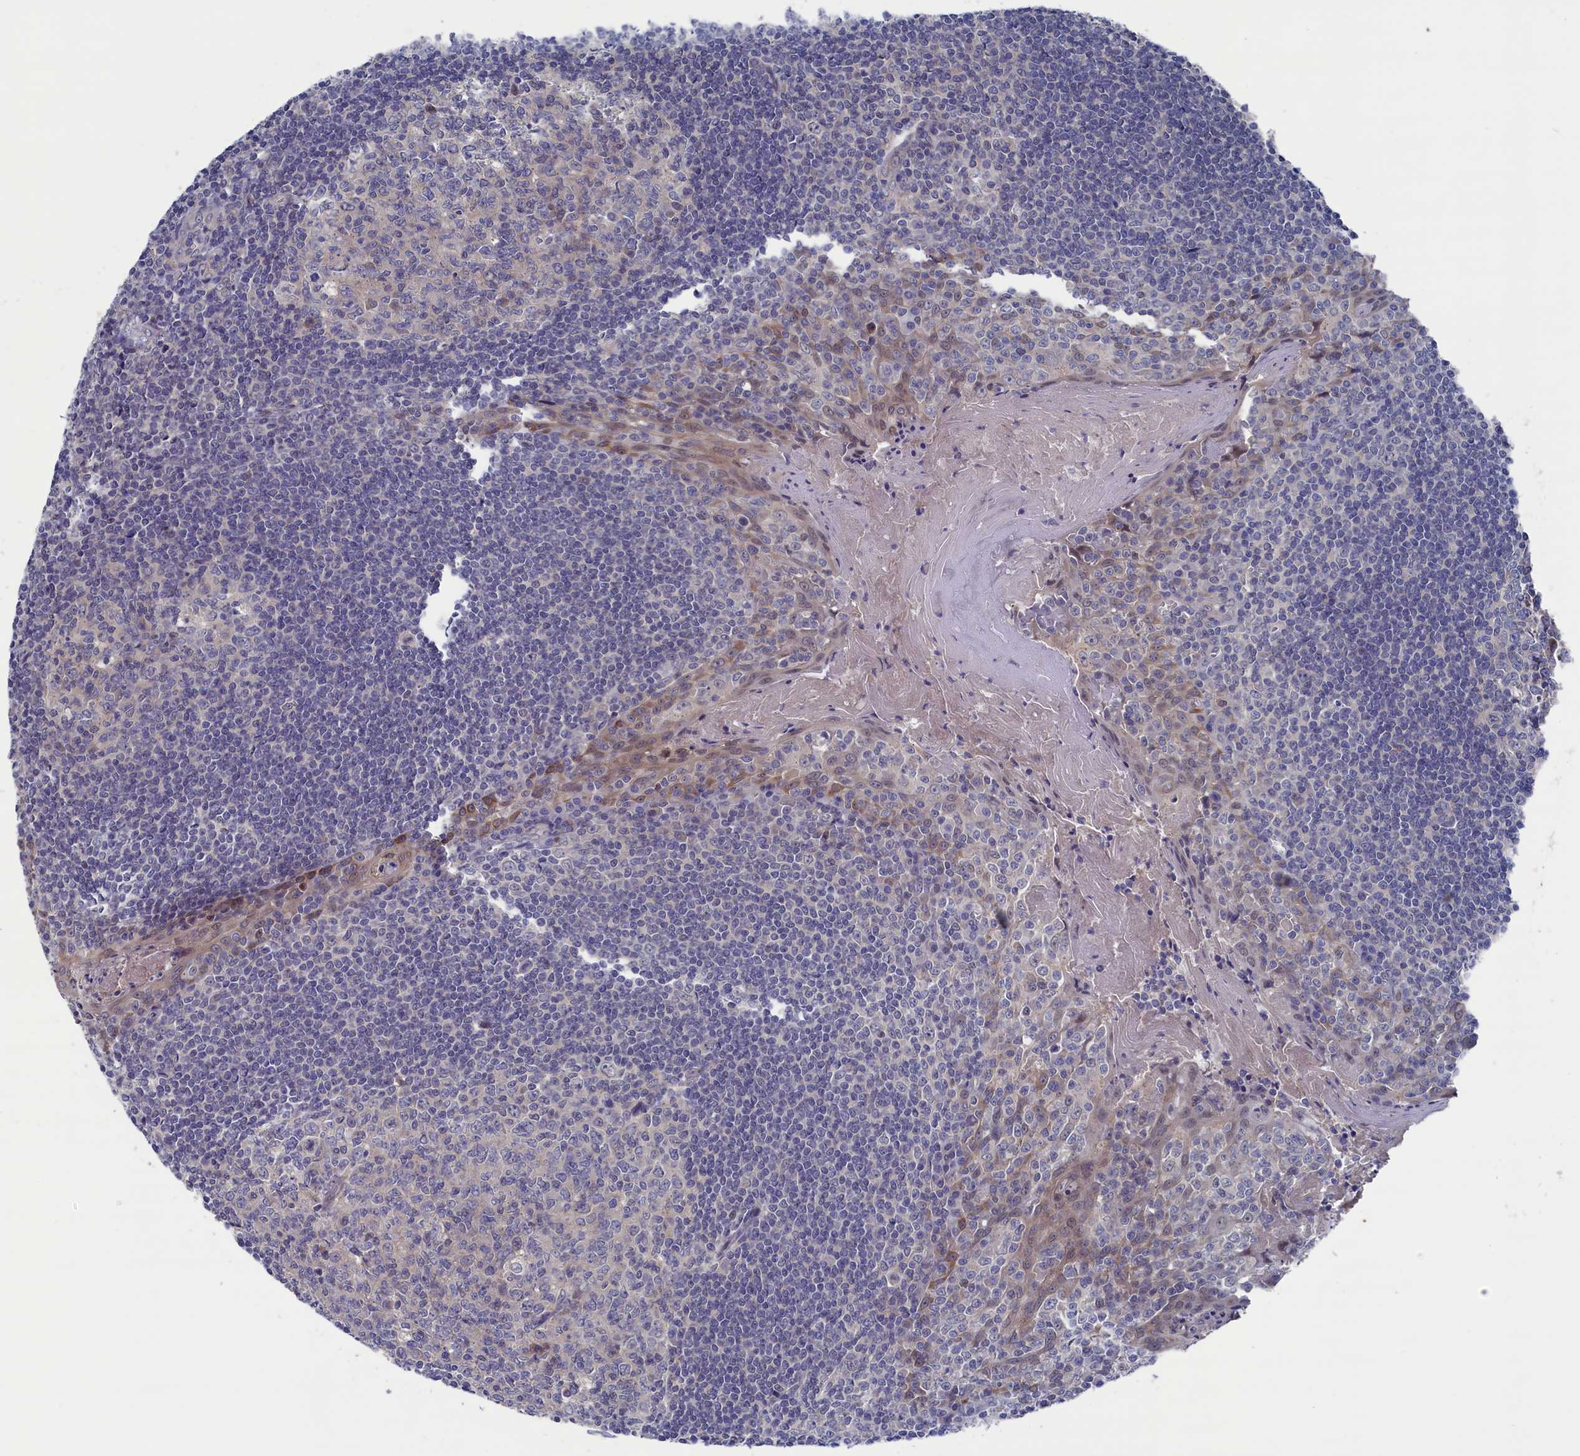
{"staining": {"intensity": "negative", "quantity": "none", "location": "none"}, "tissue": "tonsil", "cell_type": "Germinal center cells", "image_type": "normal", "snomed": [{"axis": "morphology", "description": "Normal tissue, NOS"}, {"axis": "topography", "description": "Tonsil"}], "caption": "Micrograph shows no protein positivity in germinal center cells of benign tonsil. Brightfield microscopy of IHC stained with DAB (3,3'-diaminobenzidine) (brown) and hematoxylin (blue), captured at high magnification.", "gene": "SPATA13", "patient": {"sex": "male", "age": 27}}